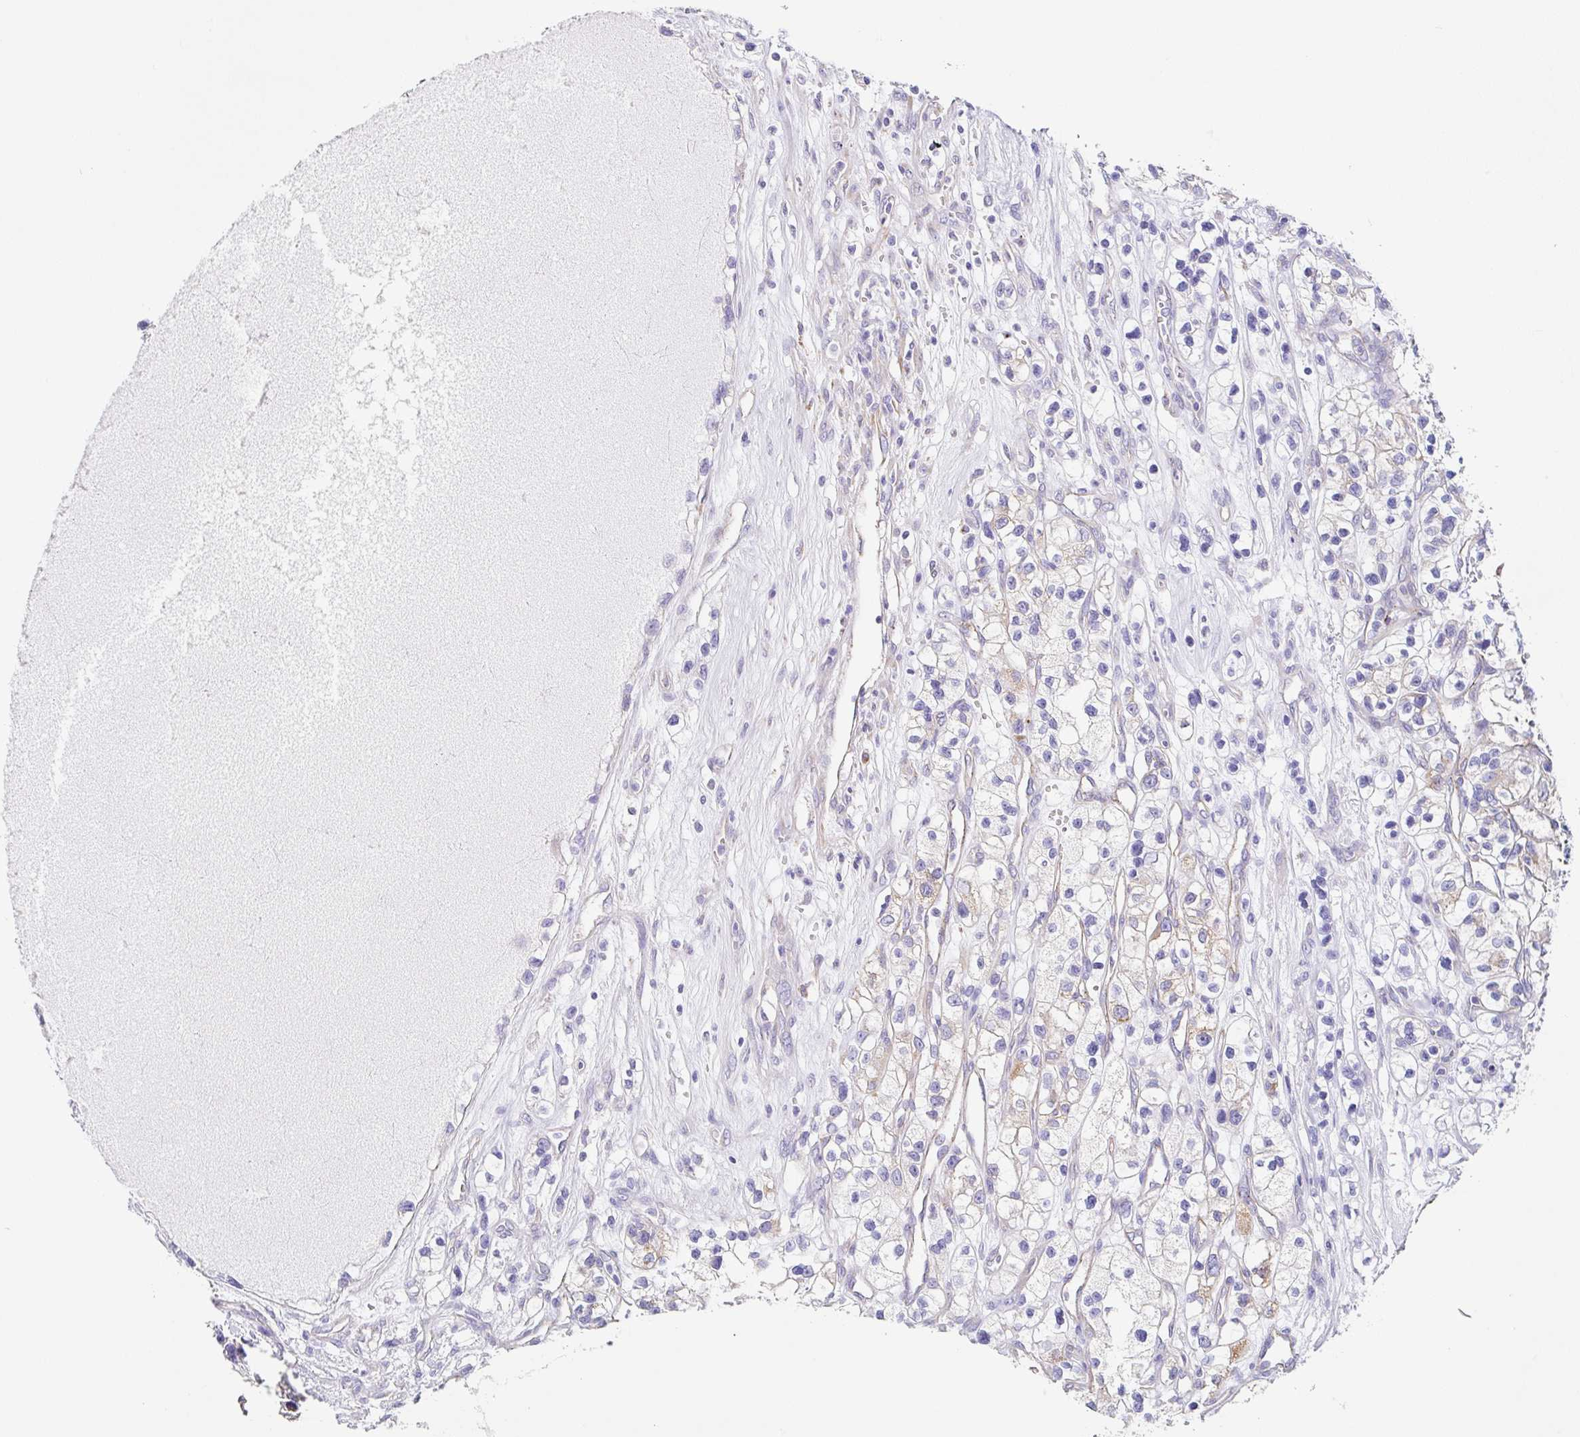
{"staining": {"intensity": "weak", "quantity": "<25%", "location": "cytoplasmic/membranous"}, "tissue": "renal cancer", "cell_type": "Tumor cells", "image_type": "cancer", "snomed": [{"axis": "morphology", "description": "Adenocarcinoma, NOS"}, {"axis": "topography", "description": "Kidney"}], "caption": "Human renal cancer stained for a protein using IHC shows no positivity in tumor cells.", "gene": "DKK4", "patient": {"sex": "female", "age": 57}}